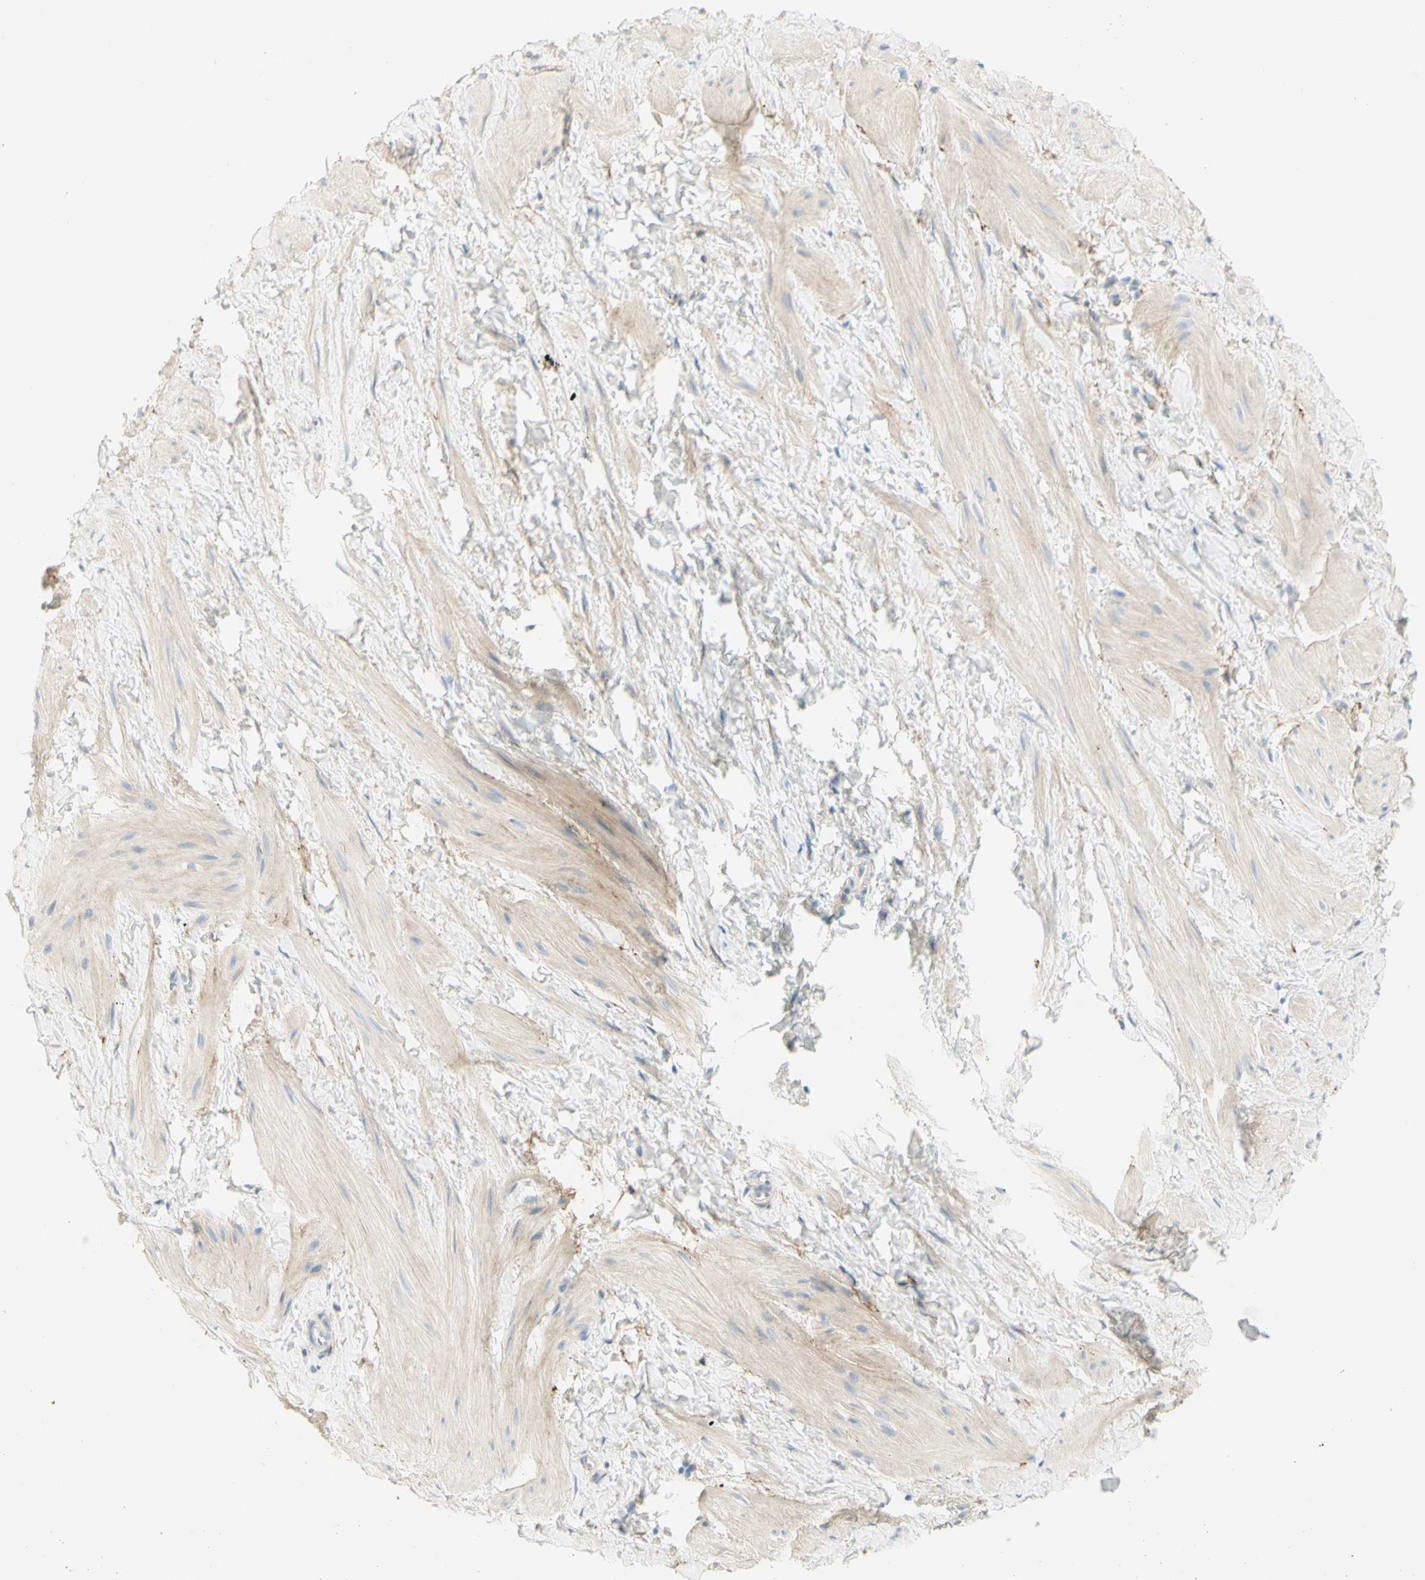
{"staining": {"intensity": "weak", "quantity": "25%-75%", "location": "cytoplasmic/membranous"}, "tissue": "smooth muscle", "cell_type": "Smooth muscle cells", "image_type": "normal", "snomed": [{"axis": "morphology", "description": "Normal tissue, NOS"}, {"axis": "topography", "description": "Smooth muscle"}], "caption": "A histopathology image of smooth muscle stained for a protein exhibits weak cytoplasmic/membranous brown staining in smooth muscle cells. Immunohistochemistry (ihc) stains the protein of interest in brown and the nuclei are stained blue.", "gene": "GCNT3", "patient": {"sex": "male", "age": 16}}